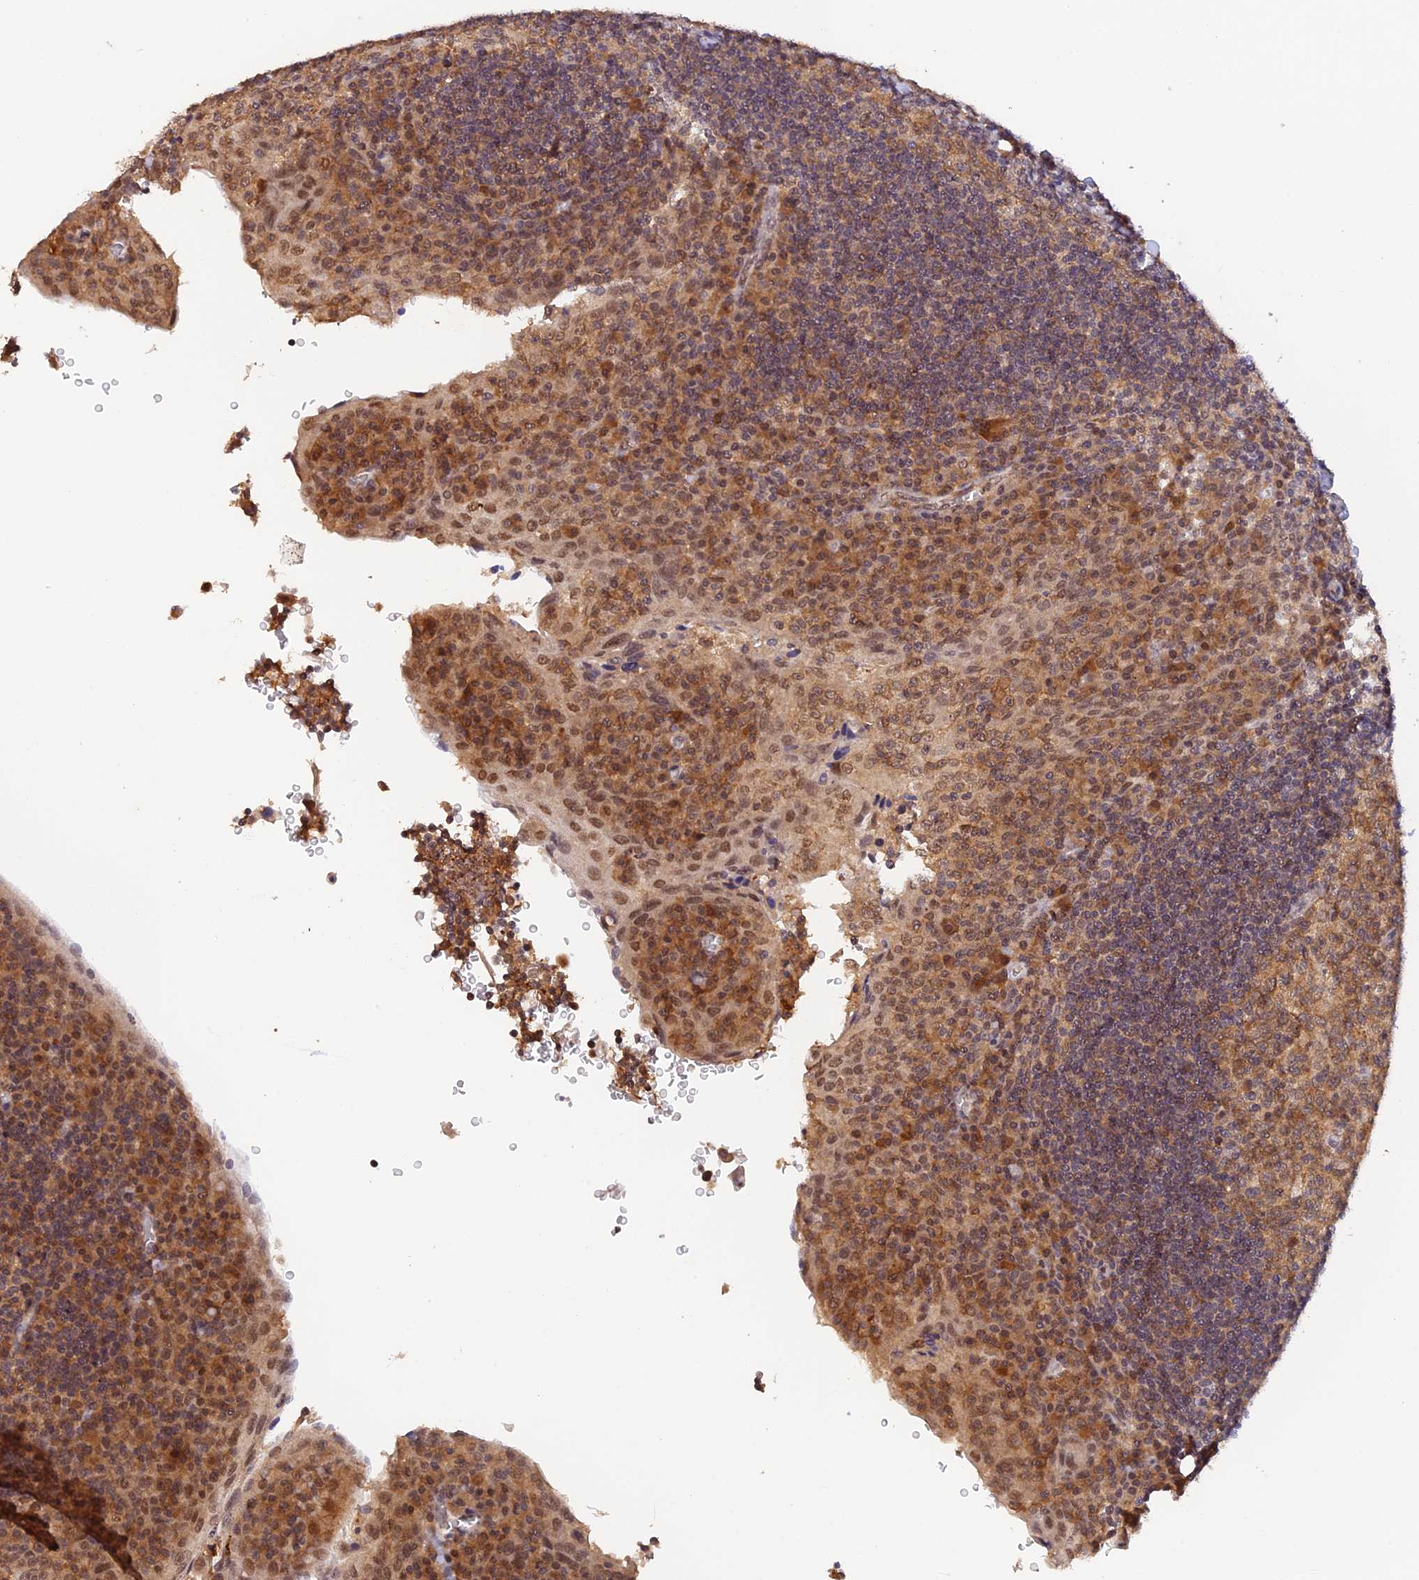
{"staining": {"intensity": "moderate", "quantity": ">75%", "location": "cytoplasmic/membranous"}, "tissue": "tonsil", "cell_type": "Germinal center cells", "image_type": "normal", "snomed": [{"axis": "morphology", "description": "Normal tissue, NOS"}, {"axis": "topography", "description": "Tonsil"}], "caption": "DAB immunohistochemical staining of normal tonsil demonstrates moderate cytoplasmic/membranous protein expression in about >75% of germinal center cells.", "gene": "ZNF436", "patient": {"sex": "male", "age": 17}}